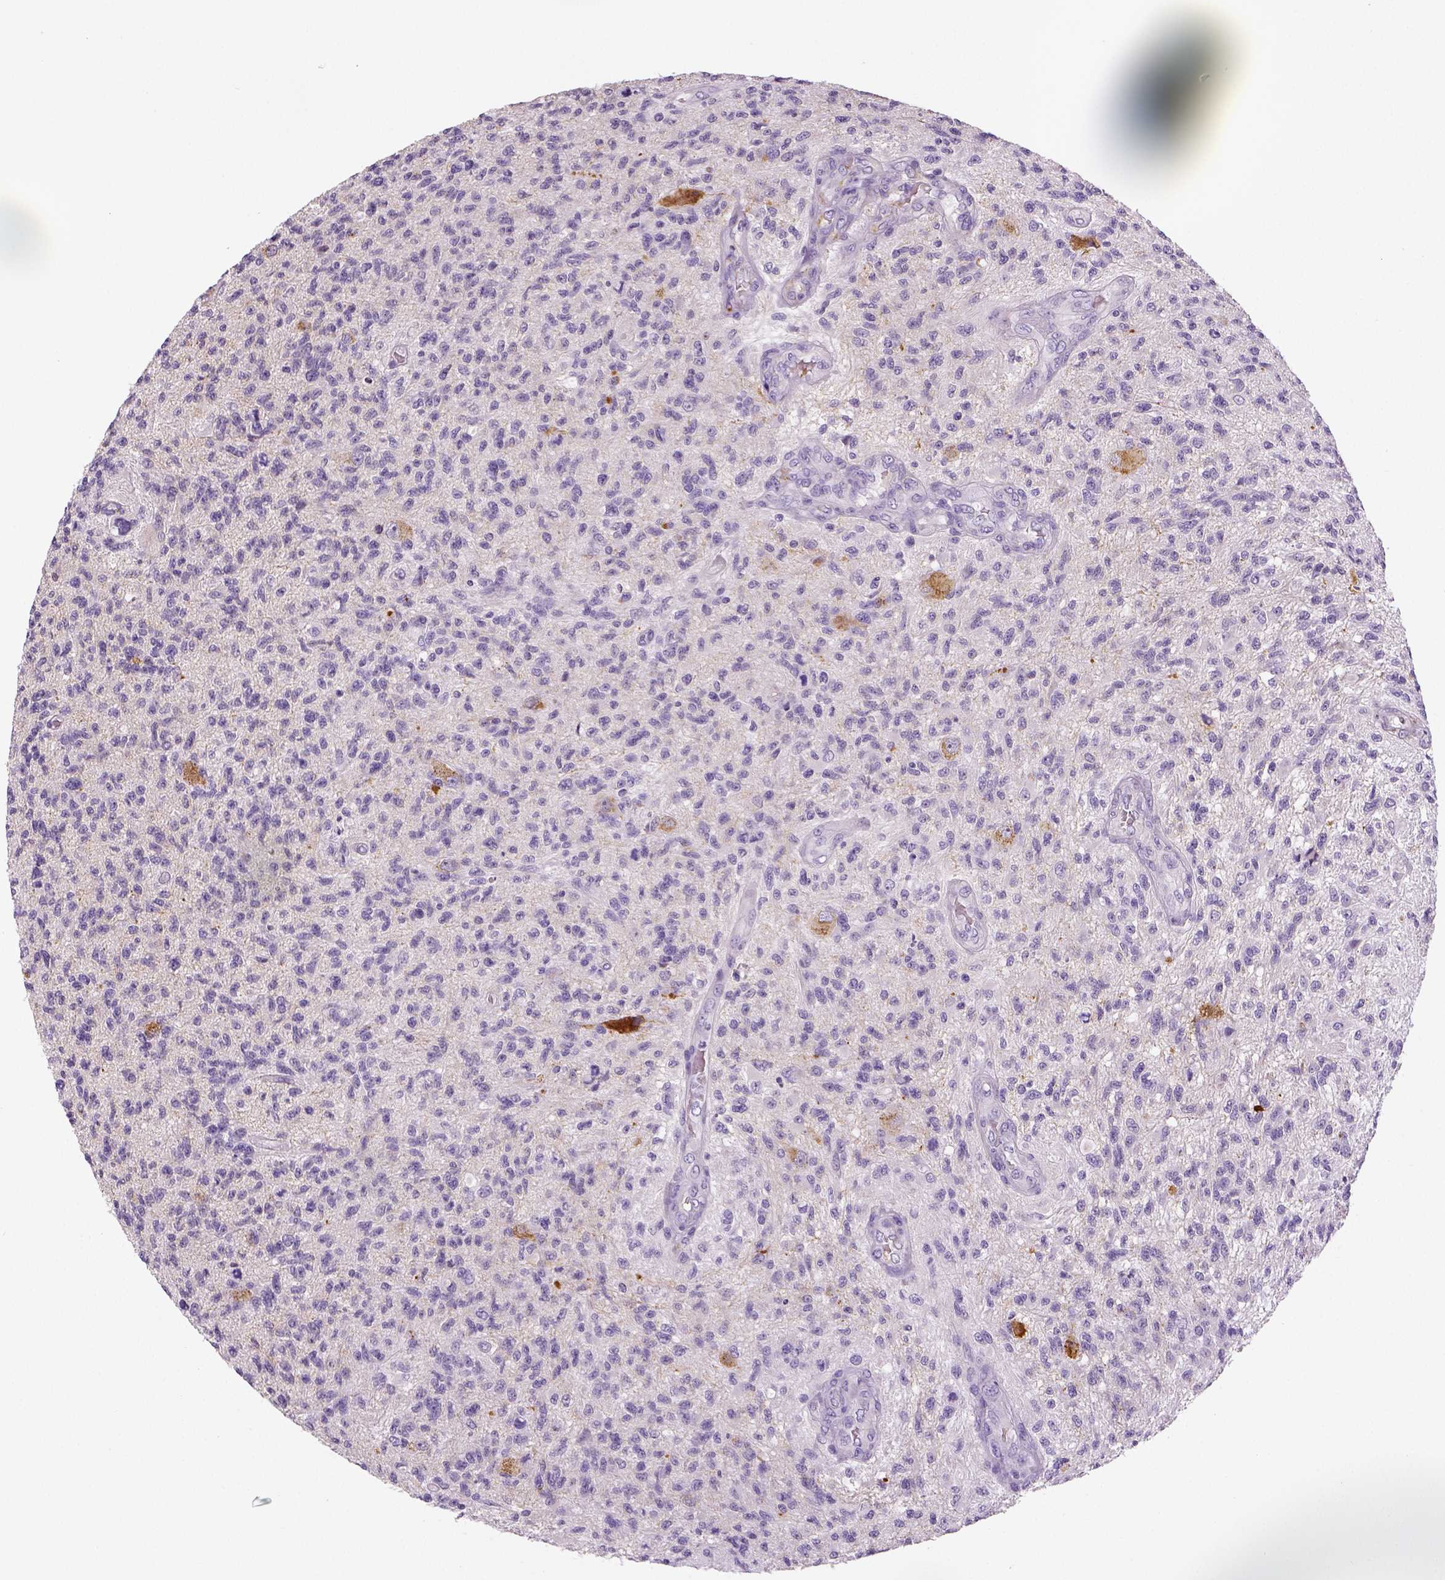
{"staining": {"intensity": "negative", "quantity": "none", "location": "none"}, "tissue": "glioma", "cell_type": "Tumor cells", "image_type": "cancer", "snomed": [{"axis": "morphology", "description": "Glioma, malignant, High grade"}, {"axis": "topography", "description": "Brain"}], "caption": "Immunohistochemistry of human malignant glioma (high-grade) reveals no expression in tumor cells.", "gene": "TSPAN7", "patient": {"sex": "male", "age": 56}}